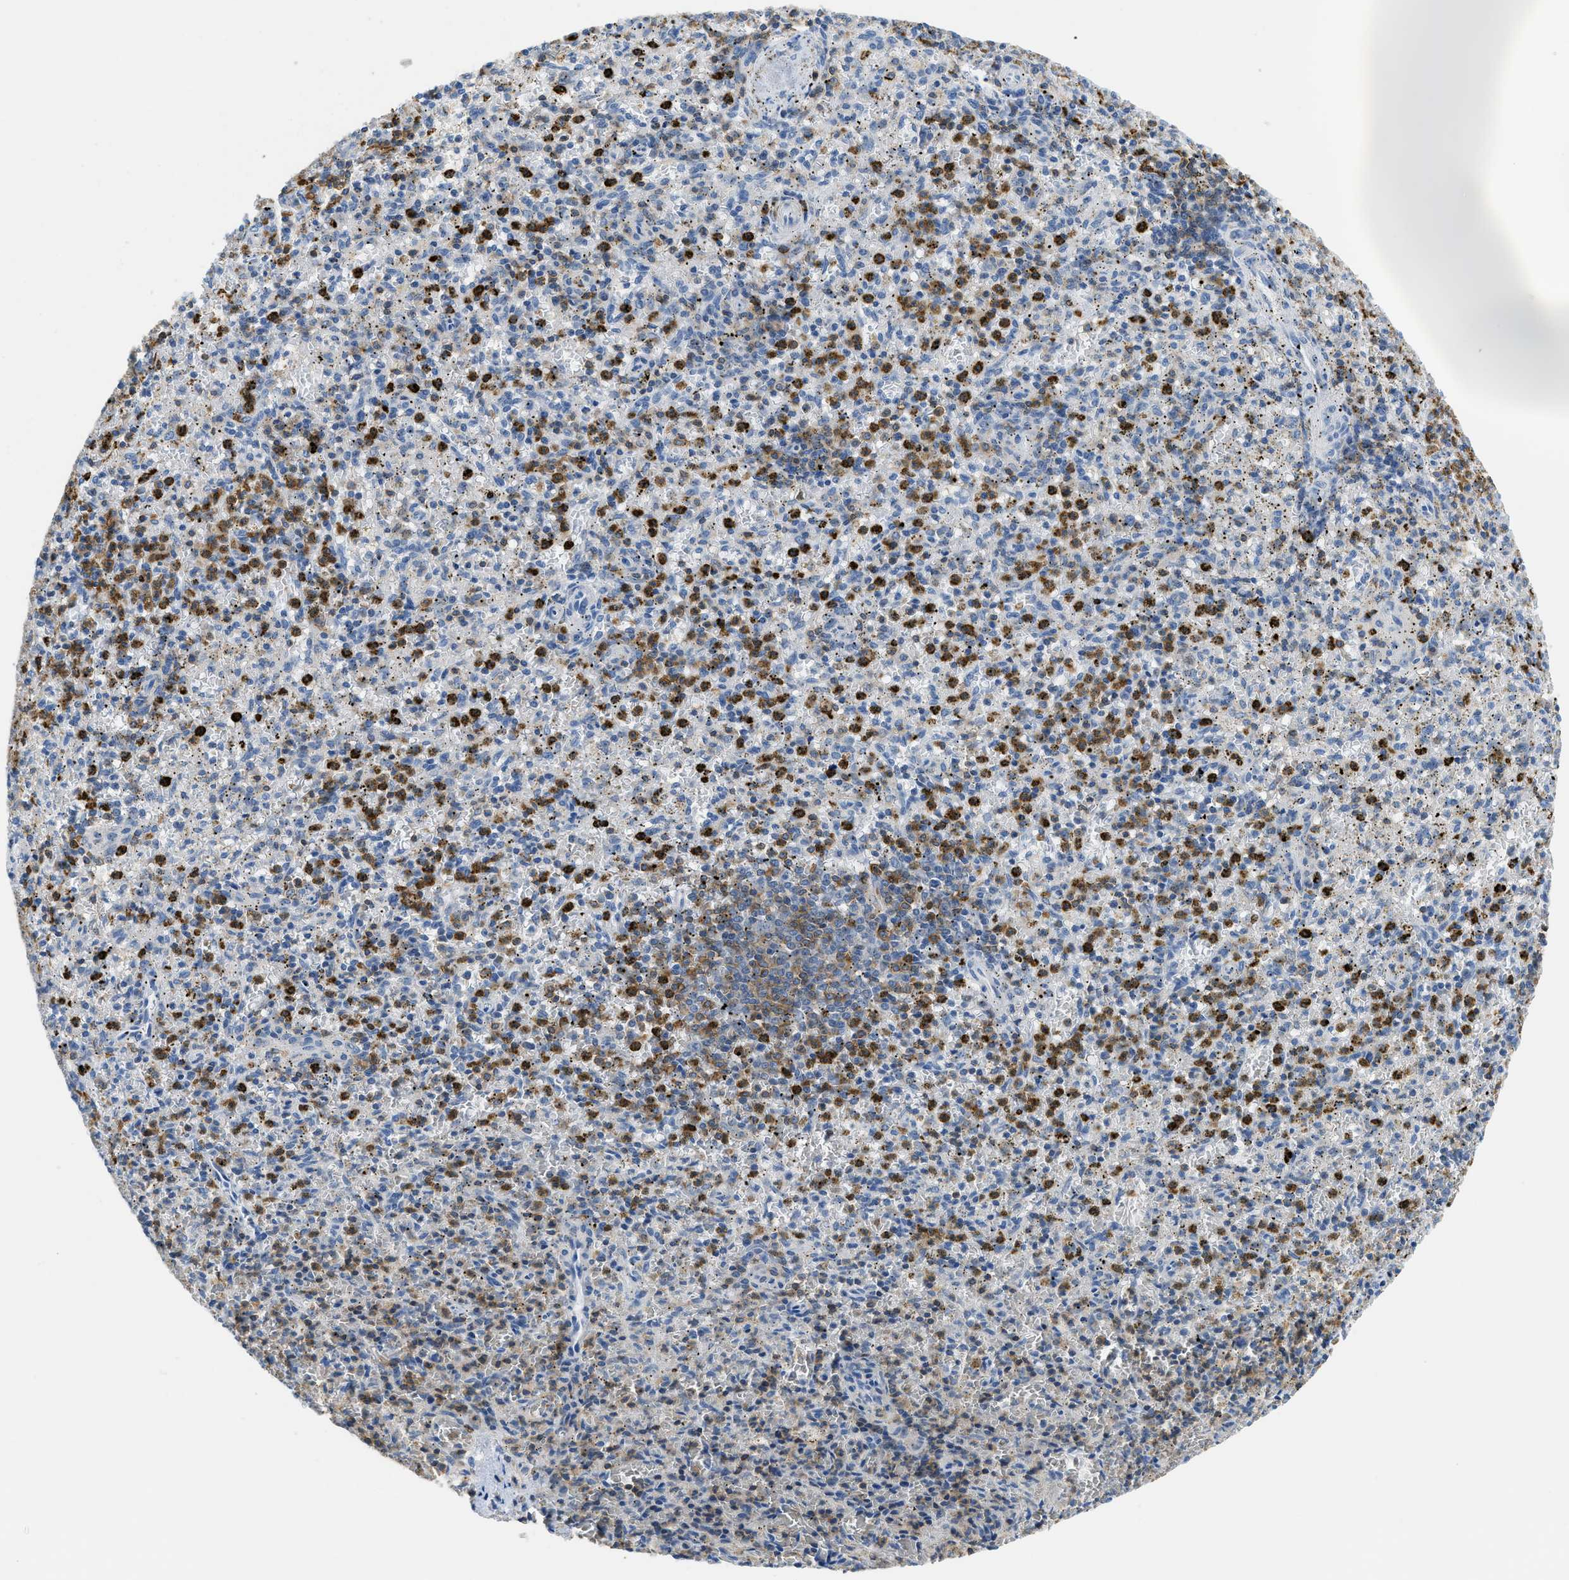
{"staining": {"intensity": "strong", "quantity": "25%-75%", "location": "cytoplasmic/membranous"}, "tissue": "spleen", "cell_type": "Cells in red pulp", "image_type": "normal", "snomed": [{"axis": "morphology", "description": "Normal tissue, NOS"}, {"axis": "topography", "description": "Spleen"}], "caption": "An image of human spleen stained for a protein reveals strong cytoplasmic/membranous brown staining in cells in red pulp. (DAB IHC, brown staining for protein, blue staining for nuclei).", "gene": "FAM151A", "patient": {"sex": "male", "age": 72}}